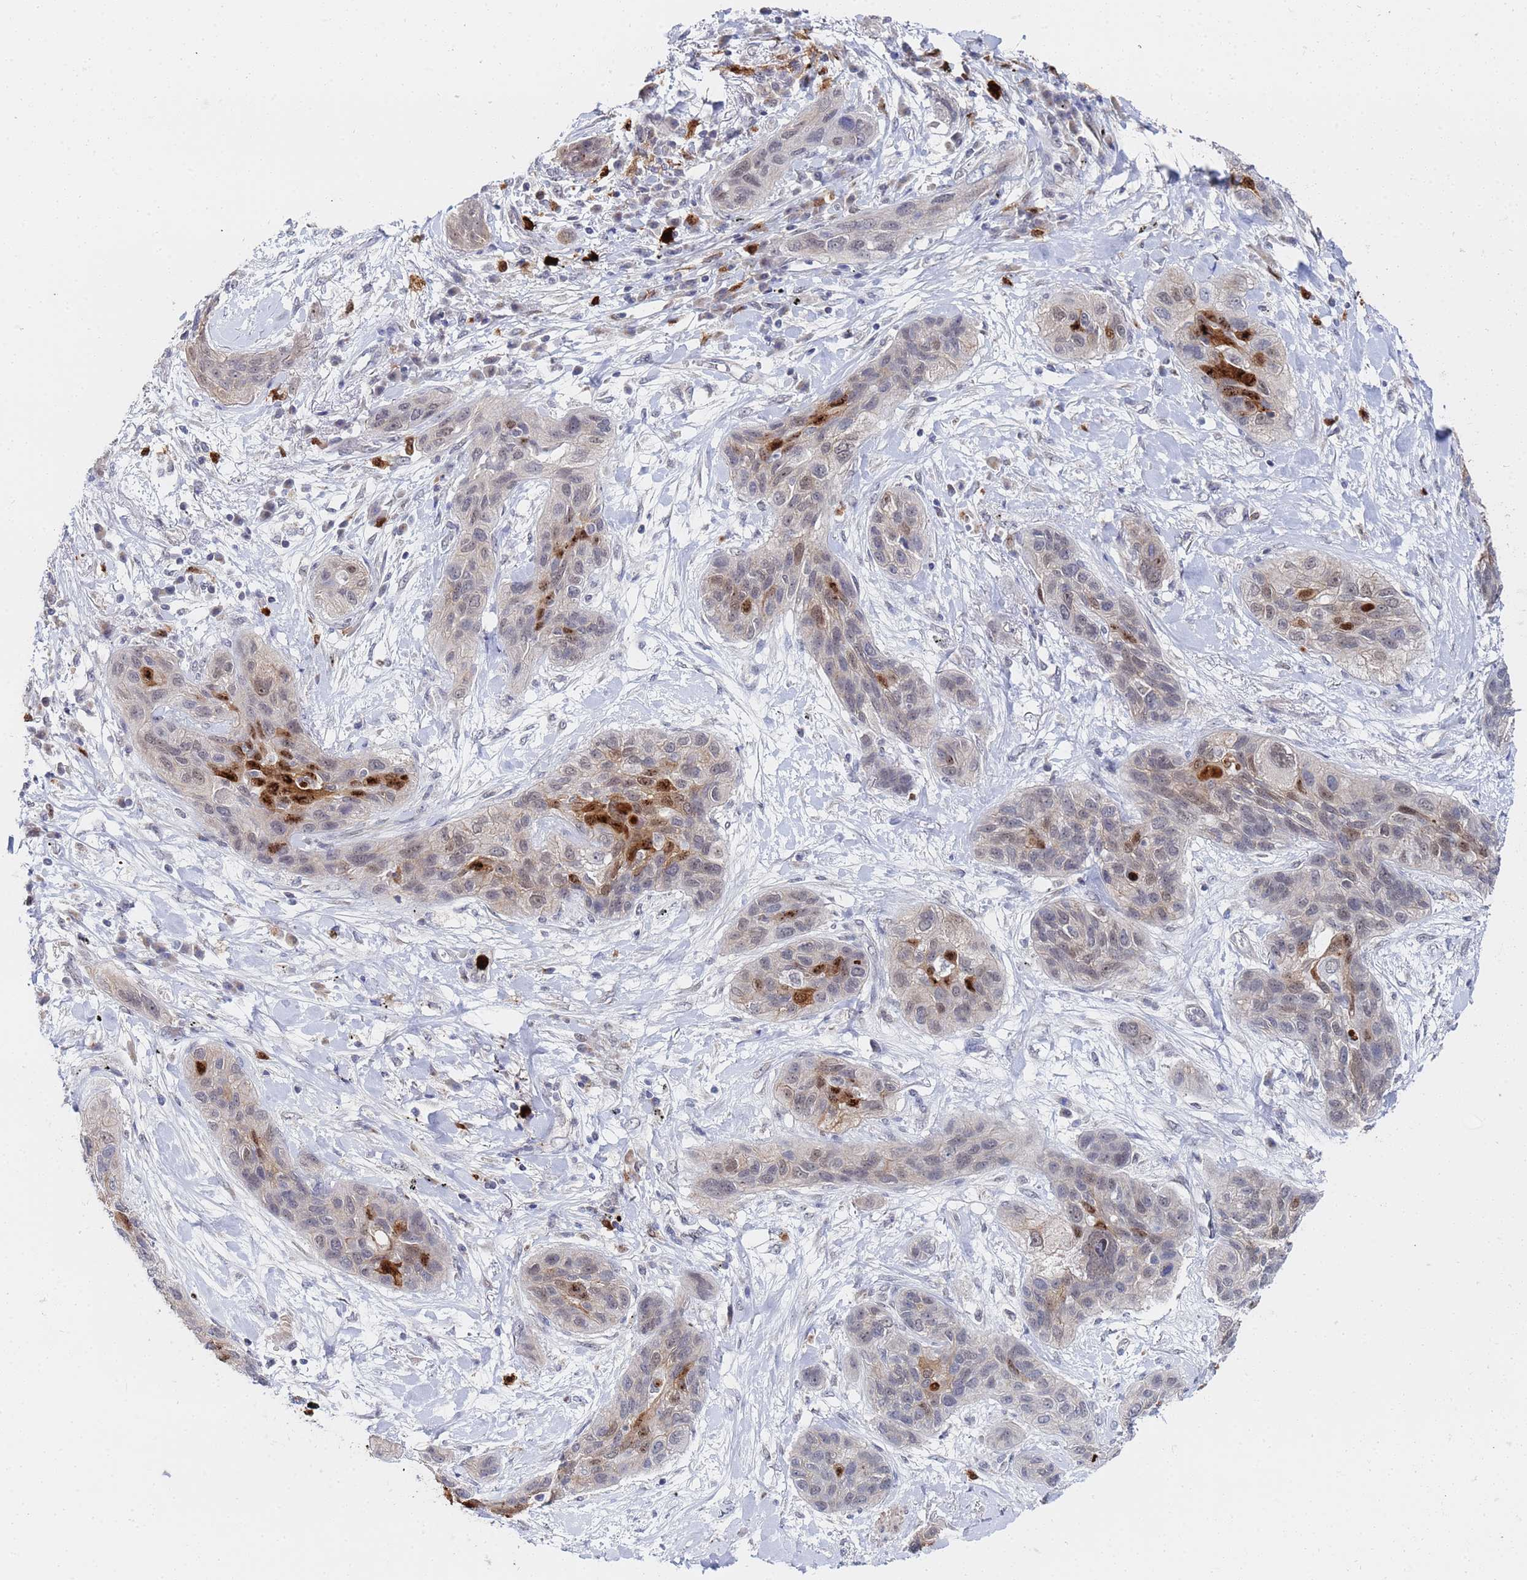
{"staining": {"intensity": "moderate", "quantity": "<25%", "location": "cytoplasmic/membranous,nuclear"}, "tissue": "lung cancer", "cell_type": "Tumor cells", "image_type": "cancer", "snomed": [{"axis": "morphology", "description": "Squamous cell carcinoma, NOS"}, {"axis": "topography", "description": "Lung"}], "caption": "Immunohistochemistry (IHC) of lung cancer reveals low levels of moderate cytoplasmic/membranous and nuclear positivity in about <25% of tumor cells.", "gene": "MTCL1", "patient": {"sex": "female", "age": 70}}